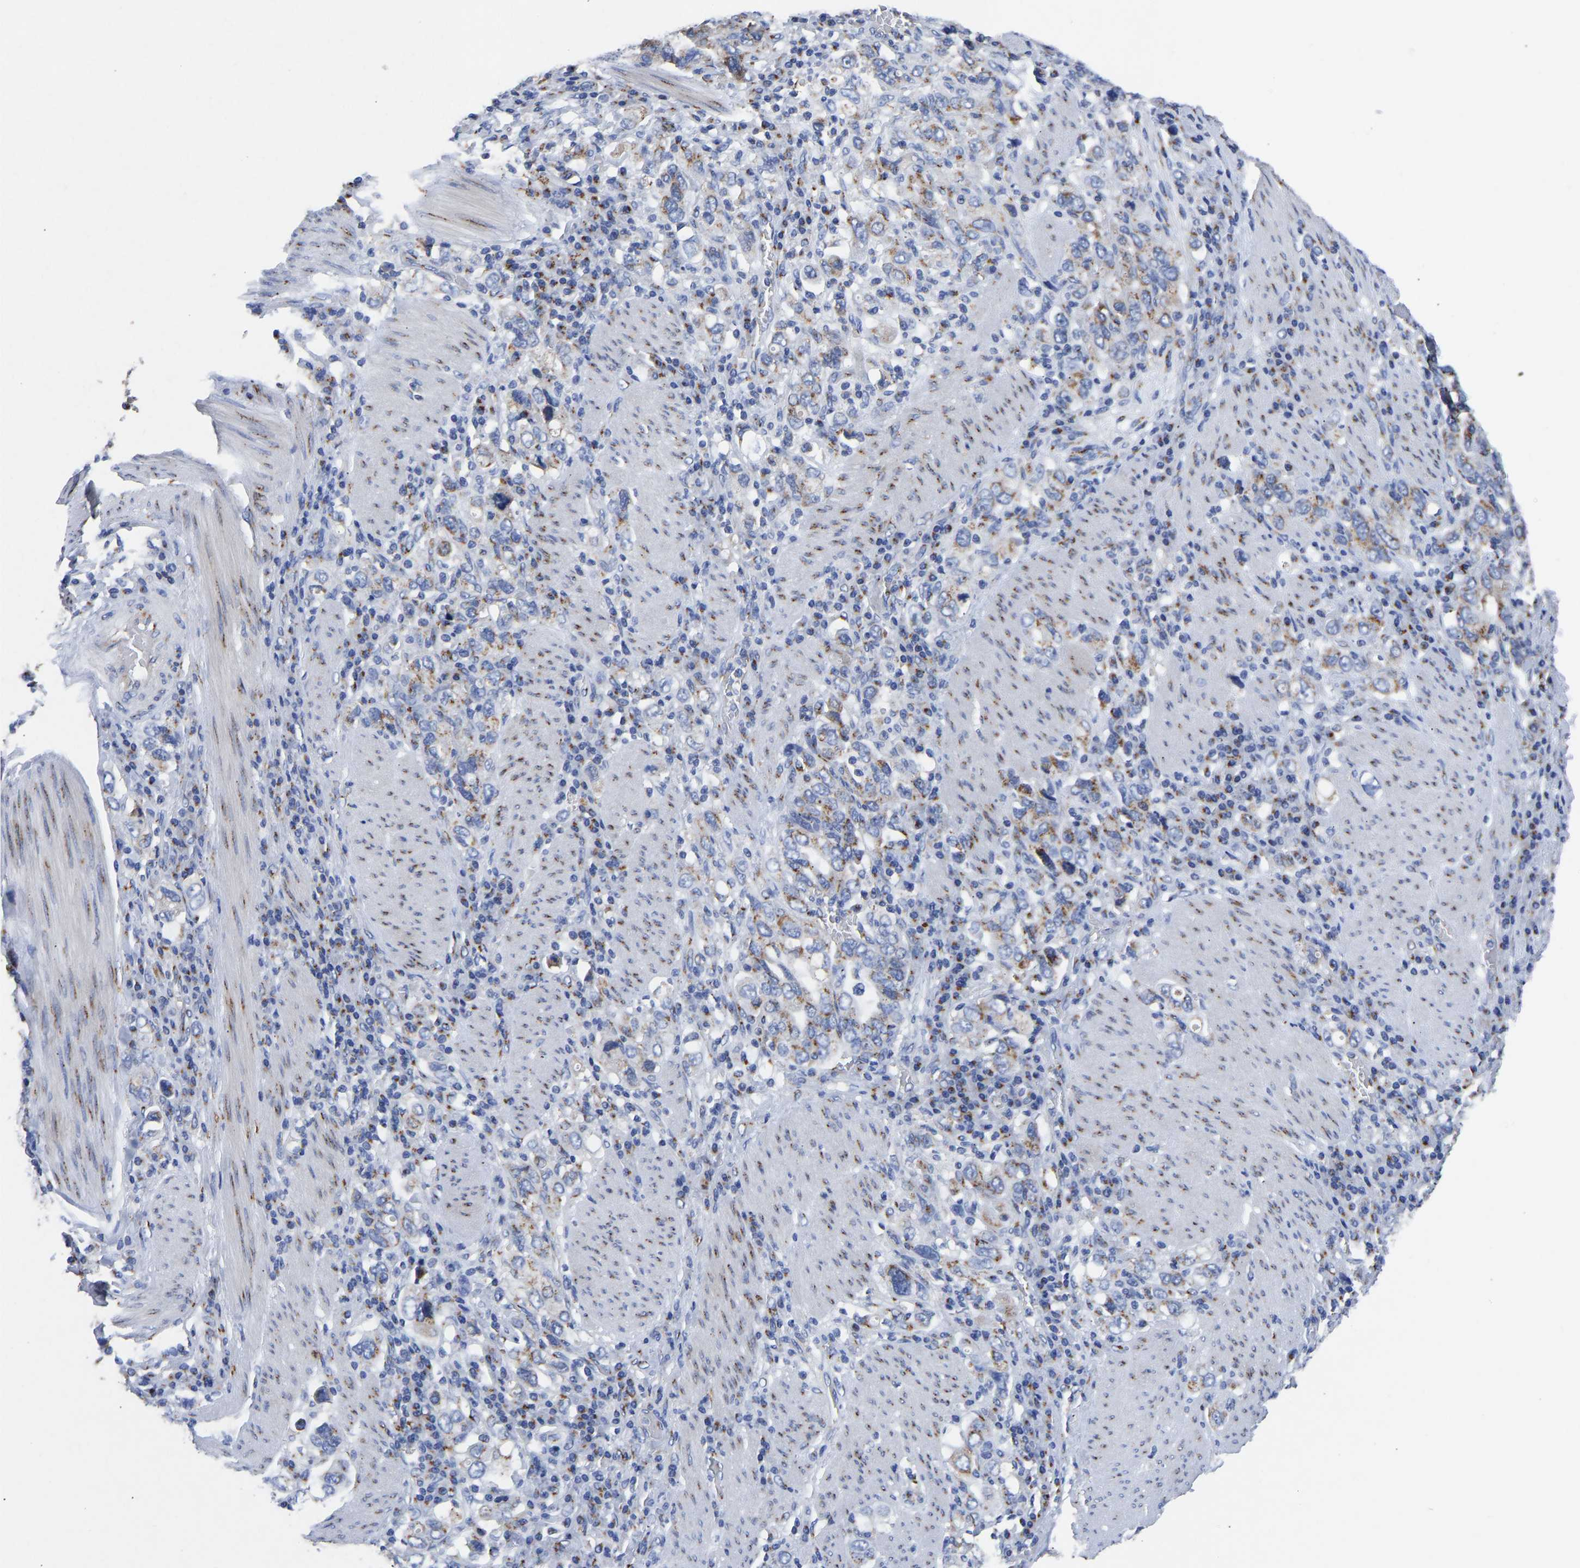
{"staining": {"intensity": "moderate", "quantity": ">75%", "location": "cytoplasmic/membranous"}, "tissue": "stomach cancer", "cell_type": "Tumor cells", "image_type": "cancer", "snomed": [{"axis": "morphology", "description": "Adenocarcinoma, NOS"}, {"axis": "topography", "description": "Stomach, upper"}], "caption": "Immunohistochemistry of human adenocarcinoma (stomach) reveals medium levels of moderate cytoplasmic/membranous positivity in about >75% of tumor cells.", "gene": "TMEM87A", "patient": {"sex": "male", "age": 62}}